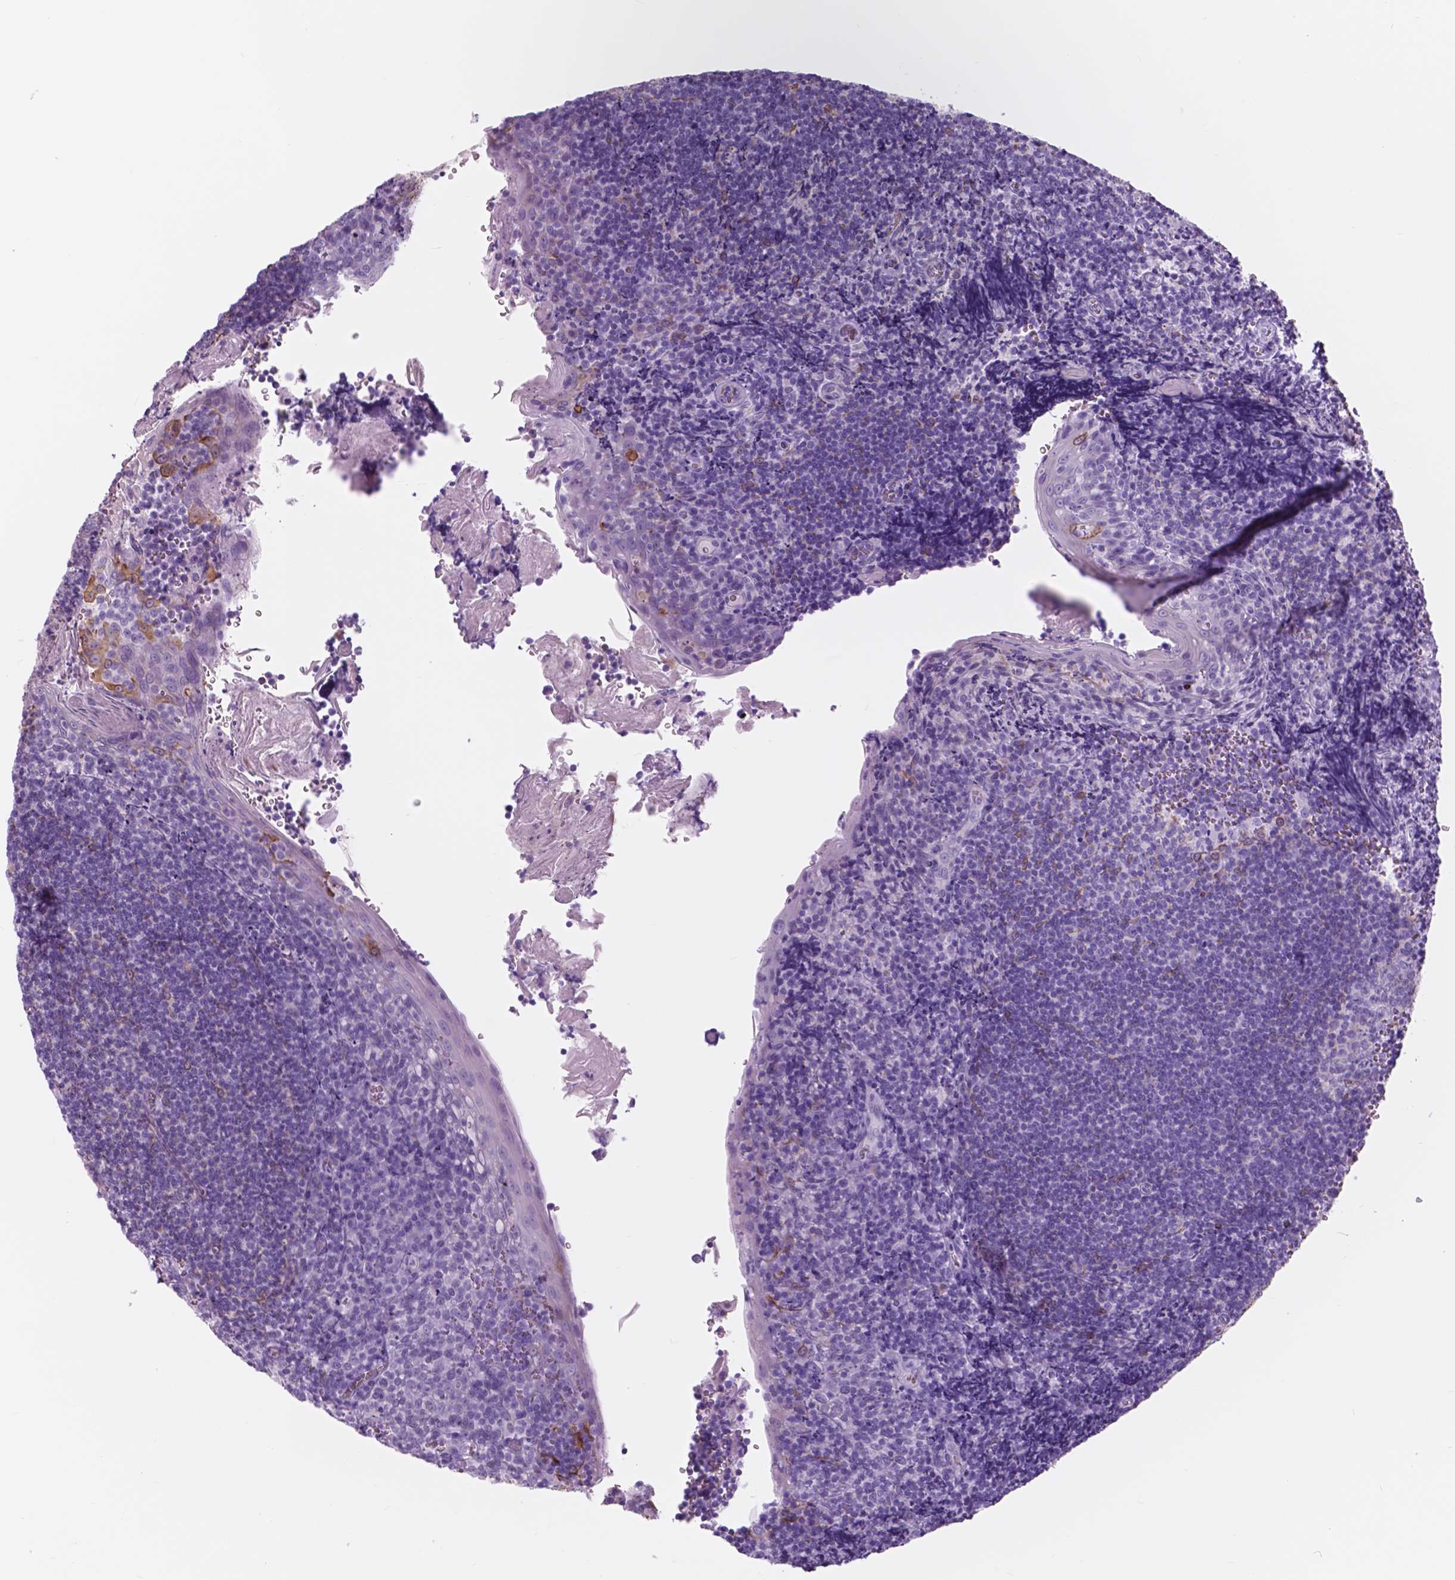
{"staining": {"intensity": "negative", "quantity": "none", "location": "none"}, "tissue": "tonsil", "cell_type": "Germinal center cells", "image_type": "normal", "snomed": [{"axis": "morphology", "description": "Normal tissue, NOS"}, {"axis": "morphology", "description": "Inflammation, NOS"}, {"axis": "topography", "description": "Tonsil"}], "caption": "Immunohistochemistry micrograph of unremarkable tonsil: human tonsil stained with DAB (3,3'-diaminobenzidine) exhibits no significant protein staining in germinal center cells.", "gene": "FXYD2", "patient": {"sex": "female", "age": 31}}